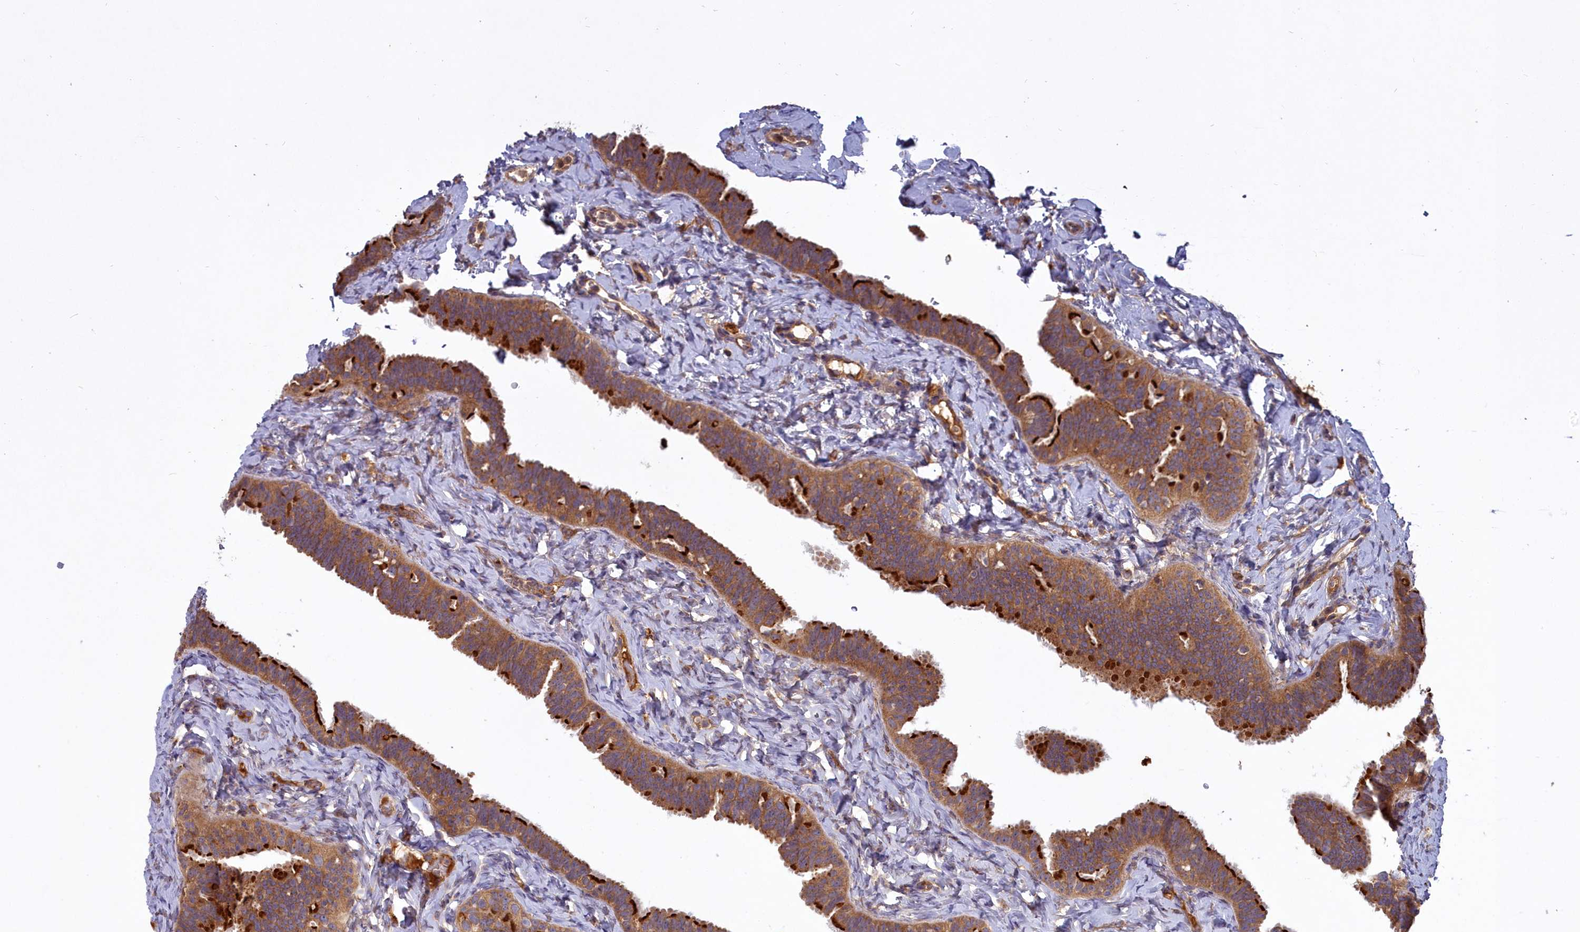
{"staining": {"intensity": "strong", "quantity": ">75%", "location": "cytoplasmic/membranous"}, "tissue": "fallopian tube", "cell_type": "Glandular cells", "image_type": "normal", "snomed": [{"axis": "morphology", "description": "Normal tissue, NOS"}, {"axis": "topography", "description": "Fallopian tube"}], "caption": "Immunohistochemistry (IHC) (DAB (3,3'-diaminobenzidine)) staining of normal human fallopian tube displays strong cytoplasmic/membranous protein positivity in about >75% of glandular cells.", "gene": "CCDC167", "patient": {"sex": "female", "age": 65}}